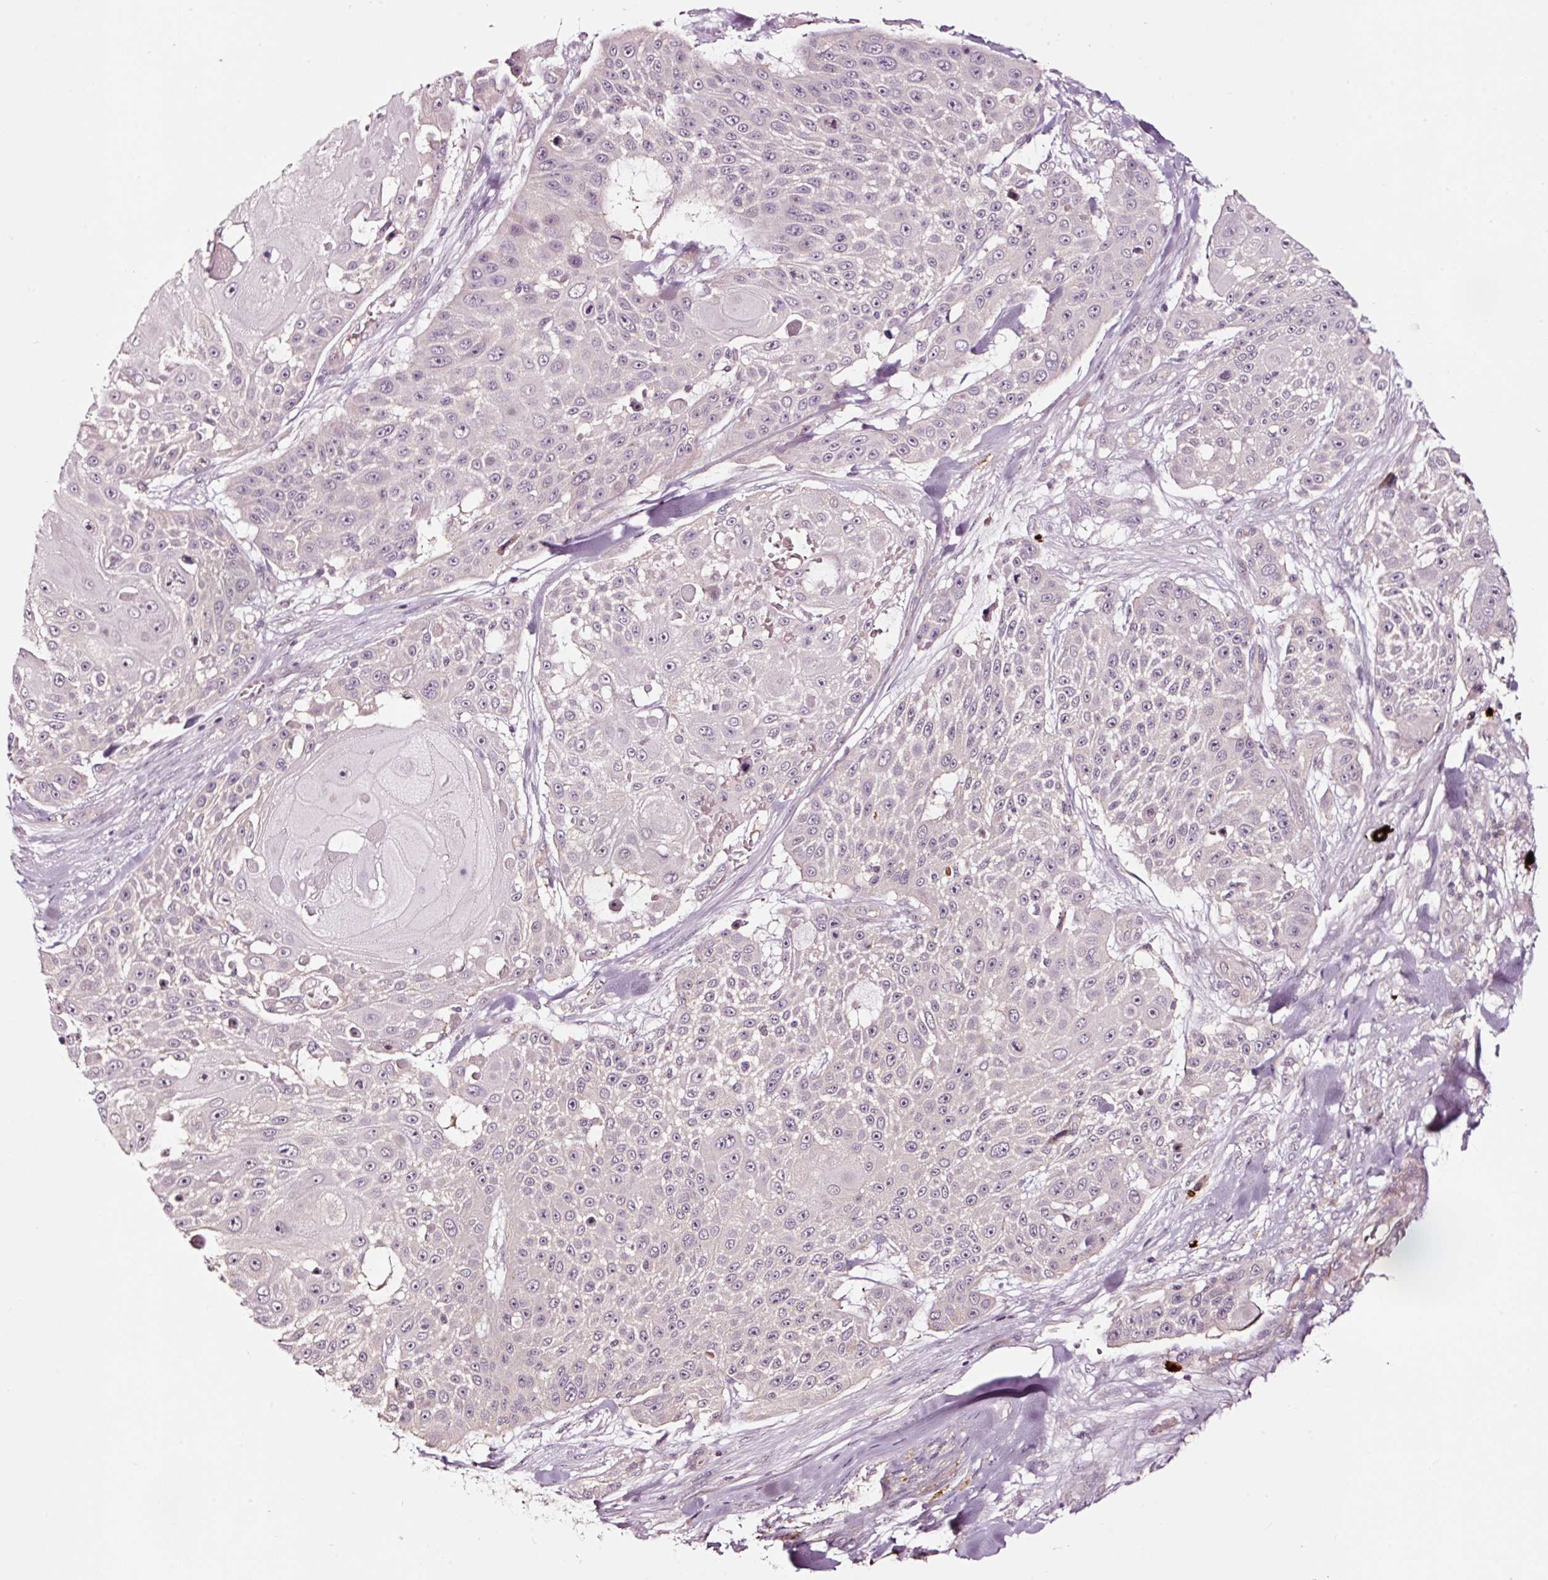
{"staining": {"intensity": "negative", "quantity": "none", "location": "none"}, "tissue": "skin cancer", "cell_type": "Tumor cells", "image_type": "cancer", "snomed": [{"axis": "morphology", "description": "Squamous cell carcinoma, NOS"}, {"axis": "topography", "description": "Skin"}], "caption": "DAB (3,3'-diaminobenzidine) immunohistochemical staining of human skin squamous cell carcinoma exhibits no significant positivity in tumor cells. The staining is performed using DAB brown chromogen with nuclei counter-stained in using hematoxylin.", "gene": "UTP14A", "patient": {"sex": "female", "age": 86}}